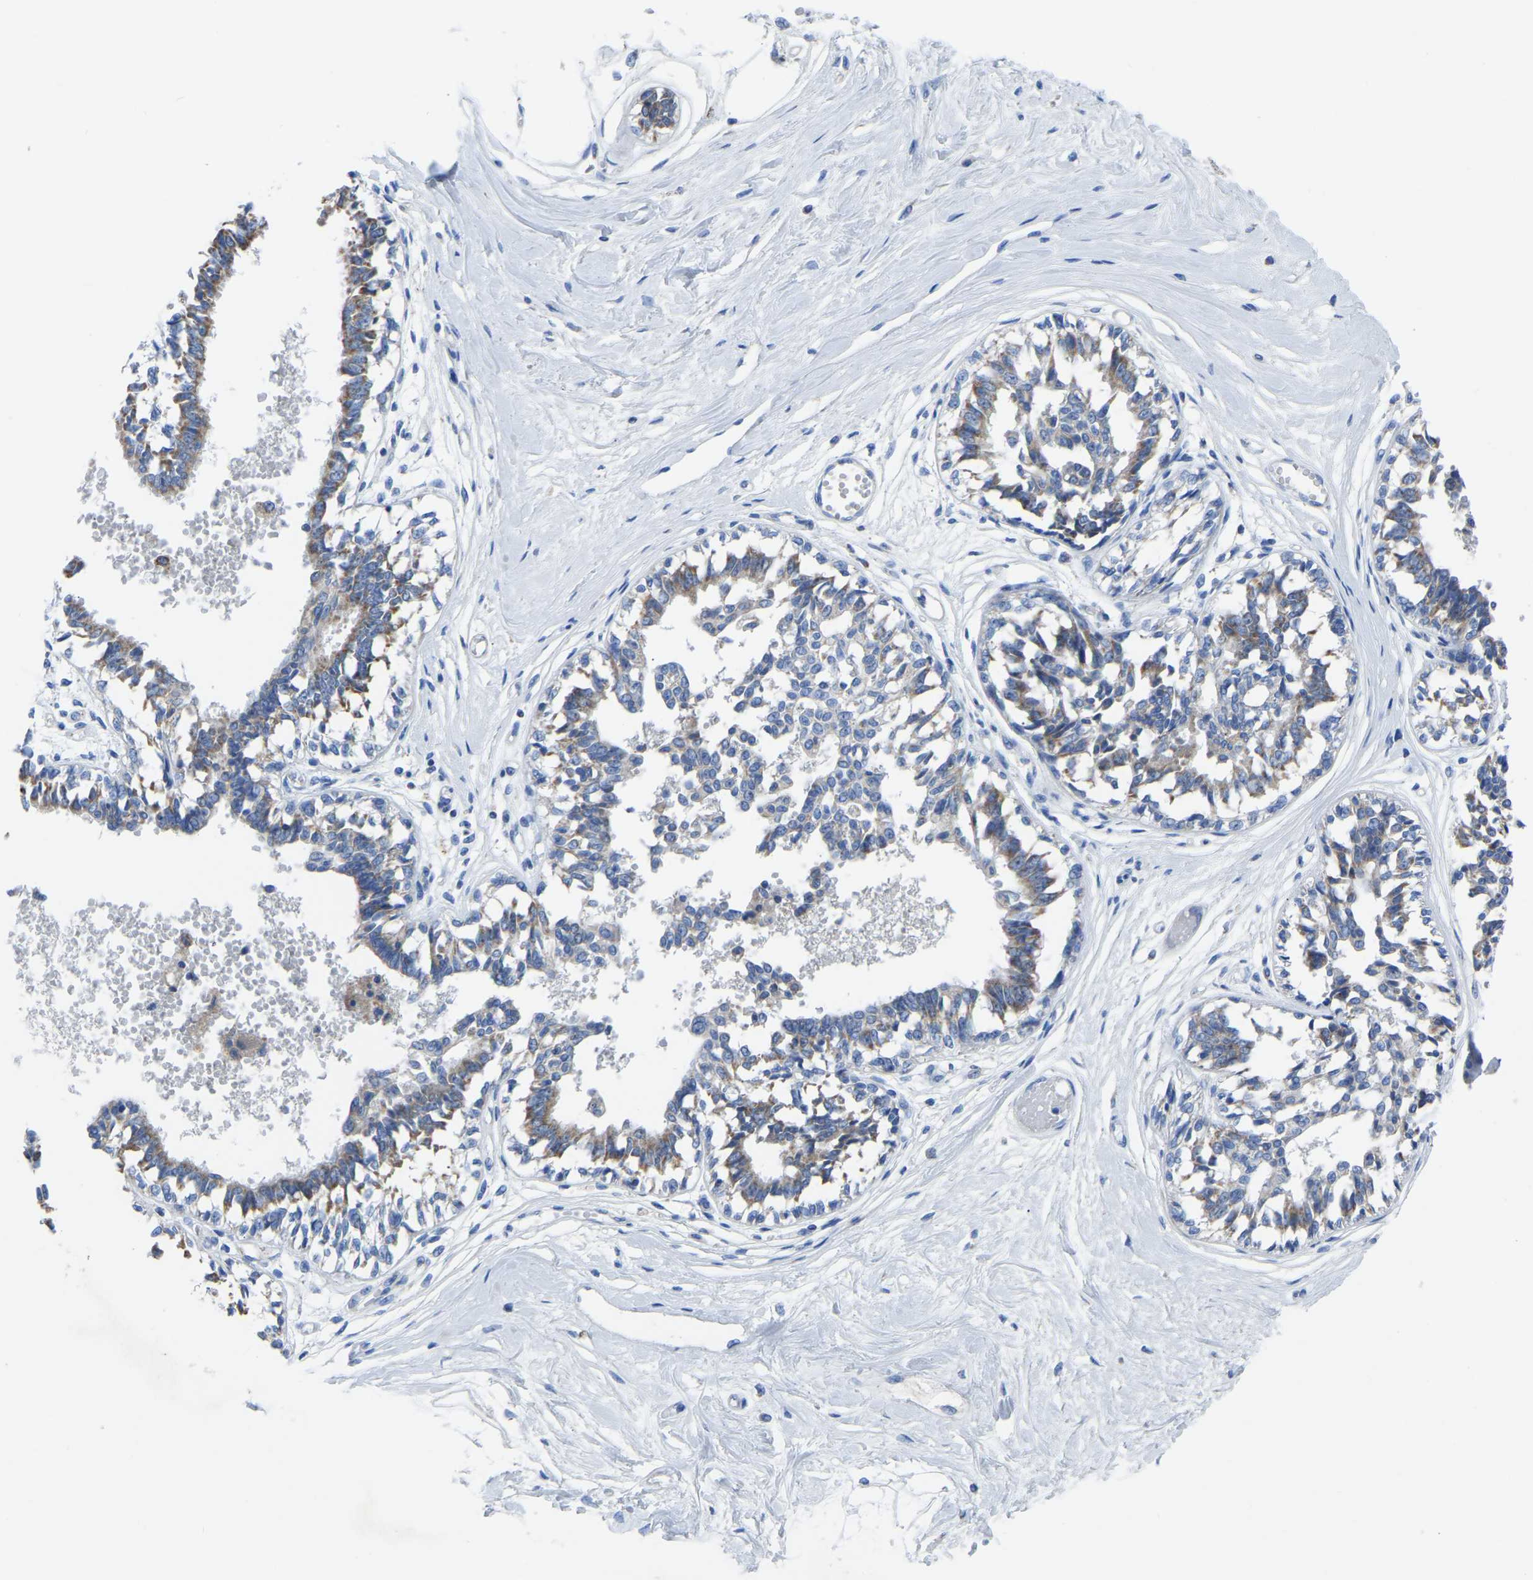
{"staining": {"intensity": "negative", "quantity": "none", "location": "none"}, "tissue": "breast", "cell_type": "Adipocytes", "image_type": "normal", "snomed": [{"axis": "morphology", "description": "Normal tissue, NOS"}, {"axis": "topography", "description": "Breast"}], "caption": "Adipocytes are negative for protein expression in normal human breast.", "gene": "ETFA", "patient": {"sex": "female", "age": 45}}